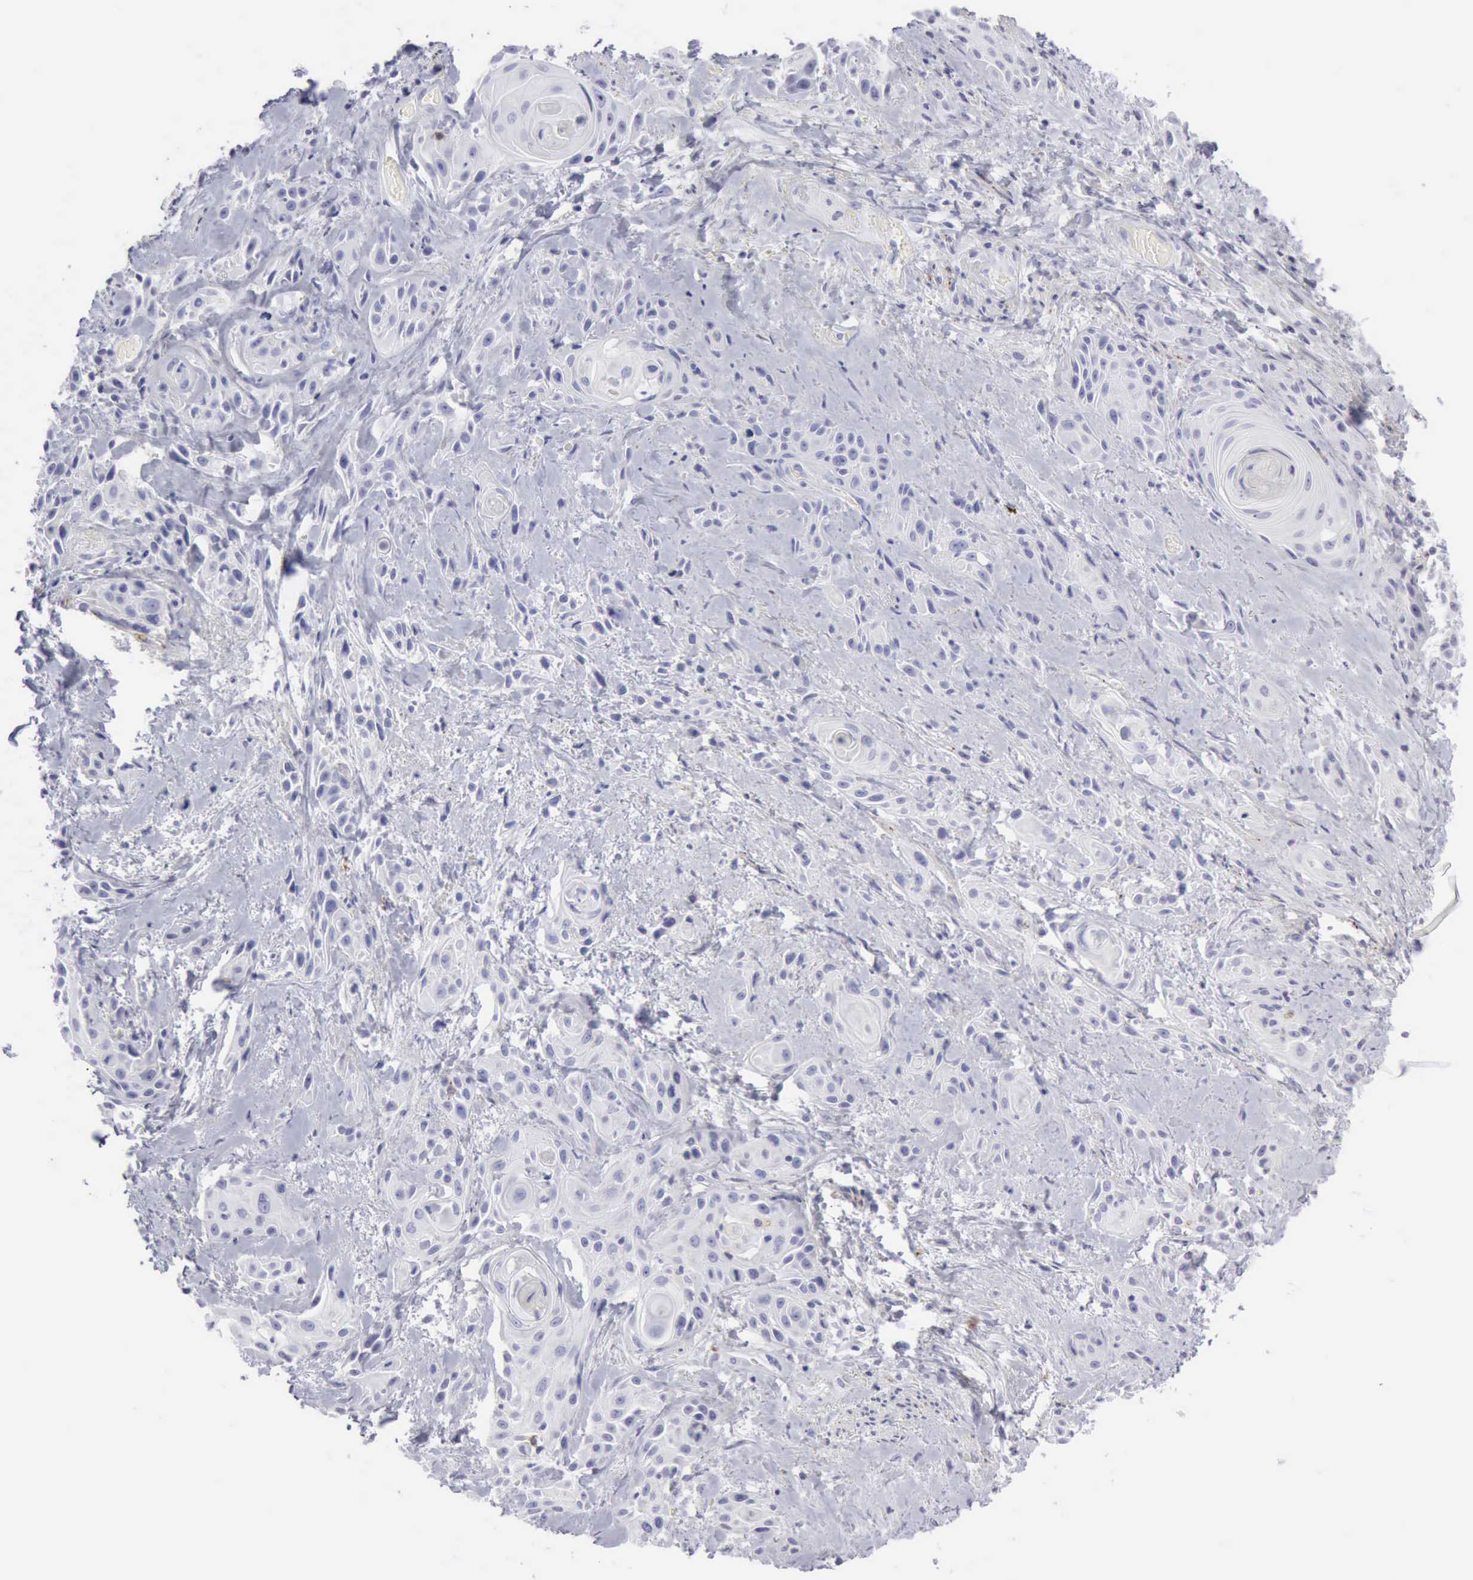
{"staining": {"intensity": "negative", "quantity": "none", "location": "none"}, "tissue": "skin cancer", "cell_type": "Tumor cells", "image_type": "cancer", "snomed": [{"axis": "morphology", "description": "Squamous cell carcinoma, NOS"}, {"axis": "topography", "description": "Skin"}, {"axis": "topography", "description": "Anal"}], "caption": "Histopathology image shows no significant protein staining in tumor cells of skin cancer.", "gene": "NCAM1", "patient": {"sex": "male", "age": 64}}